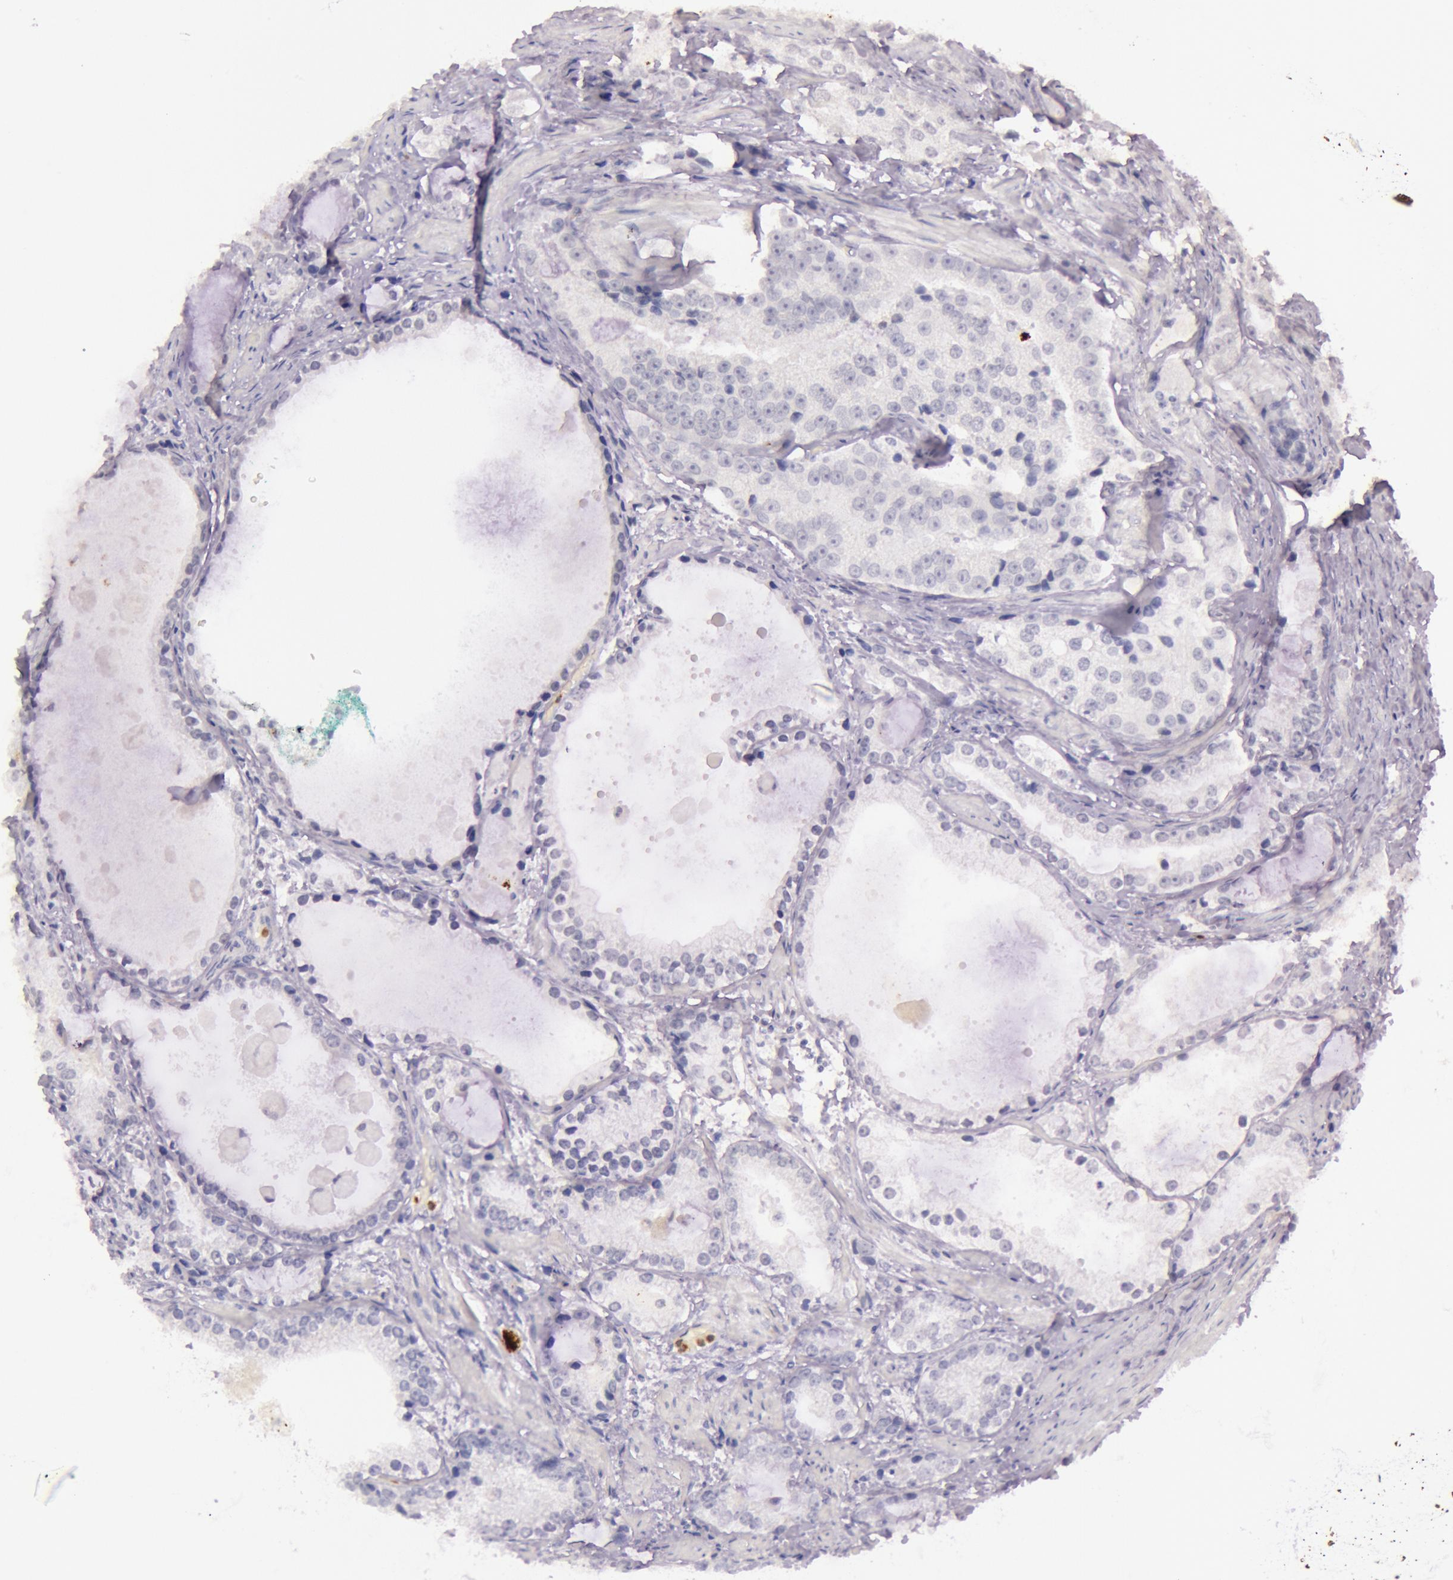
{"staining": {"intensity": "negative", "quantity": "none", "location": "none"}, "tissue": "prostate cancer", "cell_type": "Tumor cells", "image_type": "cancer", "snomed": [{"axis": "morphology", "description": "Adenocarcinoma, High grade"}, {"axis": "topography", "description": "Prostate"}], "caption": "Prostate cancer (adenocarcinoma (high-grade)) was stained to show a protein in brown. There is no significant staining in tumor cells.", "gene": "KDM6A", "patient": {"sex": "male", "age": 63}}